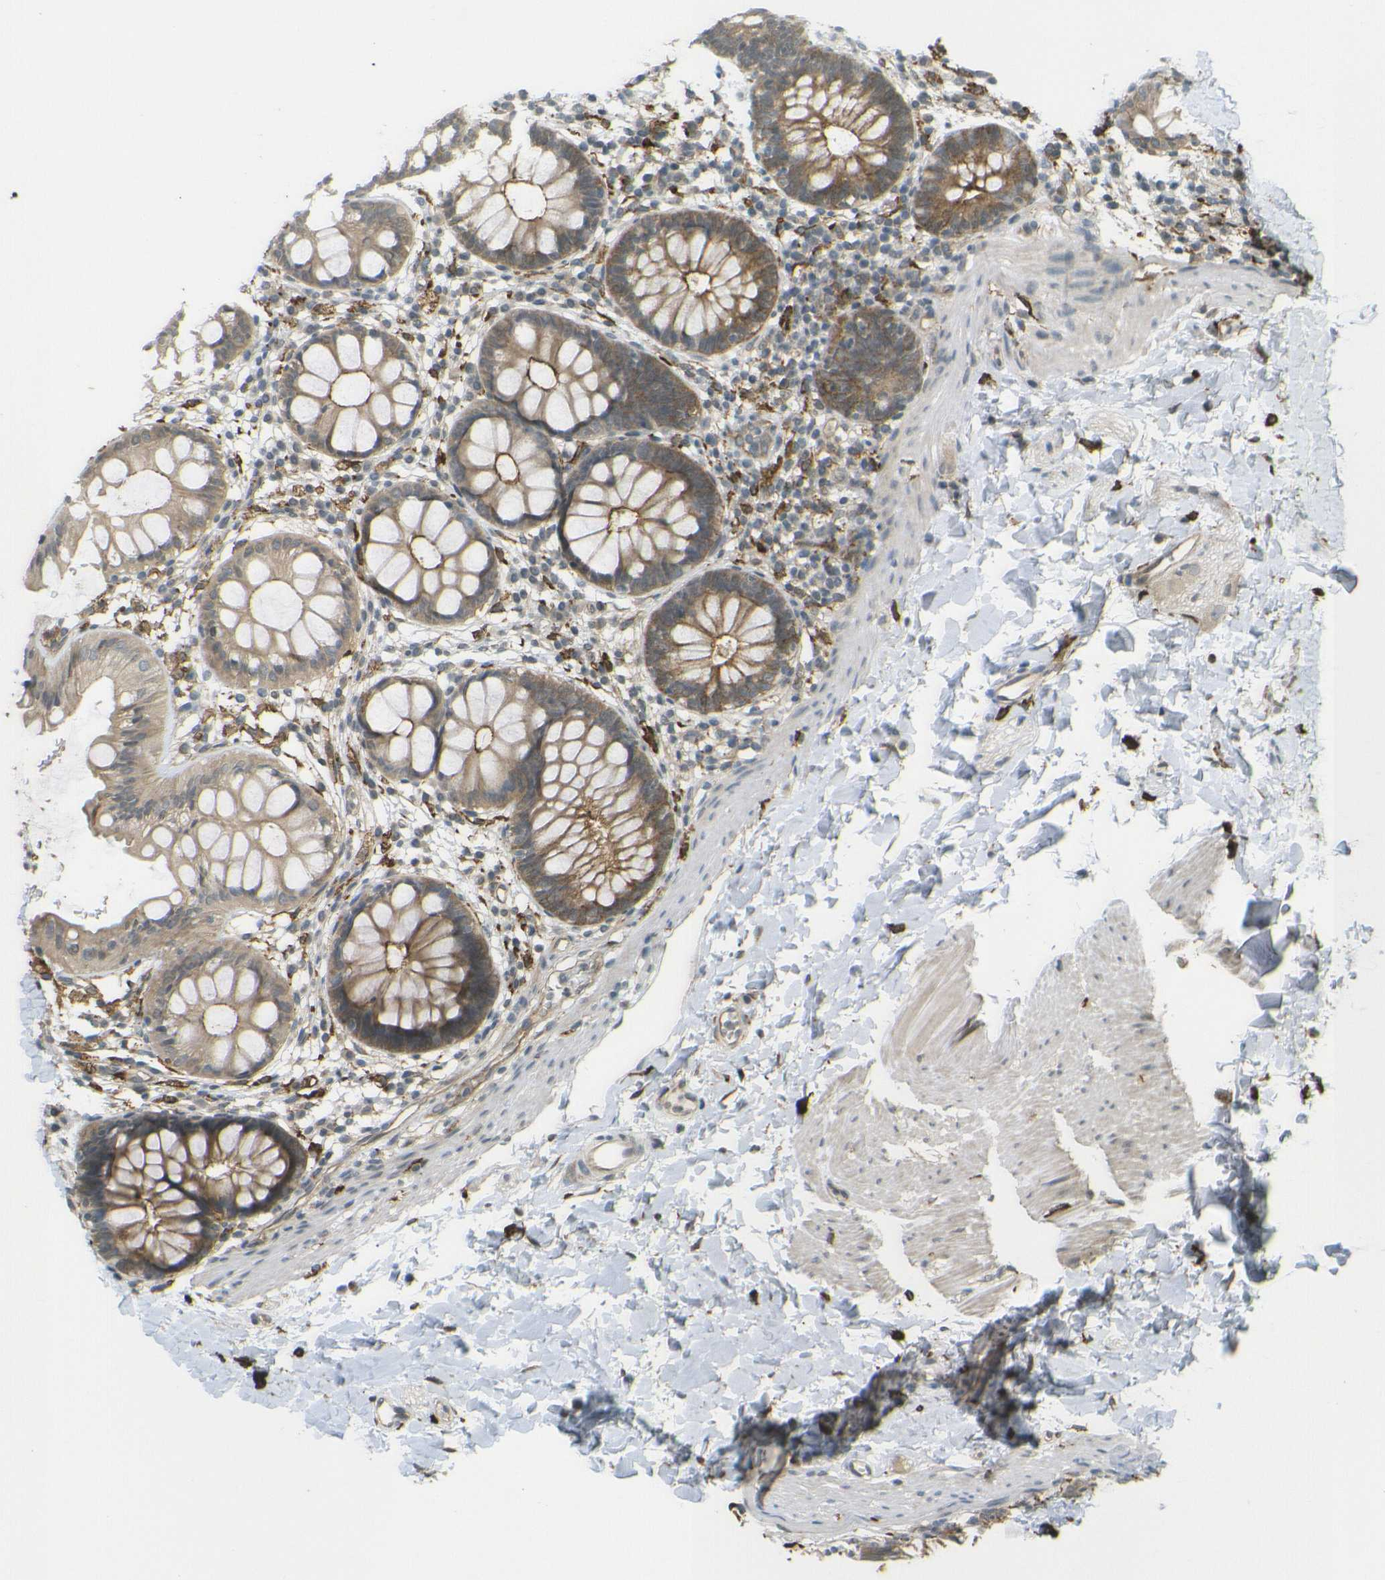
{"staining": {"intensity": "moderate", "quantity": ">75%", "location": "cytoplasmic/membranous"}, "tissue": "rectum", "cell_type": "Glandular cells", "image_type": "normal", "snomed": [{"axis": "morphology", "description": "Normal tissue, NOS"}, {"axis": "topography", "description": "Rectum"}], "caption": "Rectum was stained to show a protein in brown. There is medium levels of moderate cytoplasmic/membranous expression in approximately >75% of glandular cells. (DAB IHC with brightfield microscopy, high magnification).", "gene": "DAB2", "patient": {"sex": "female", "age": 24}}